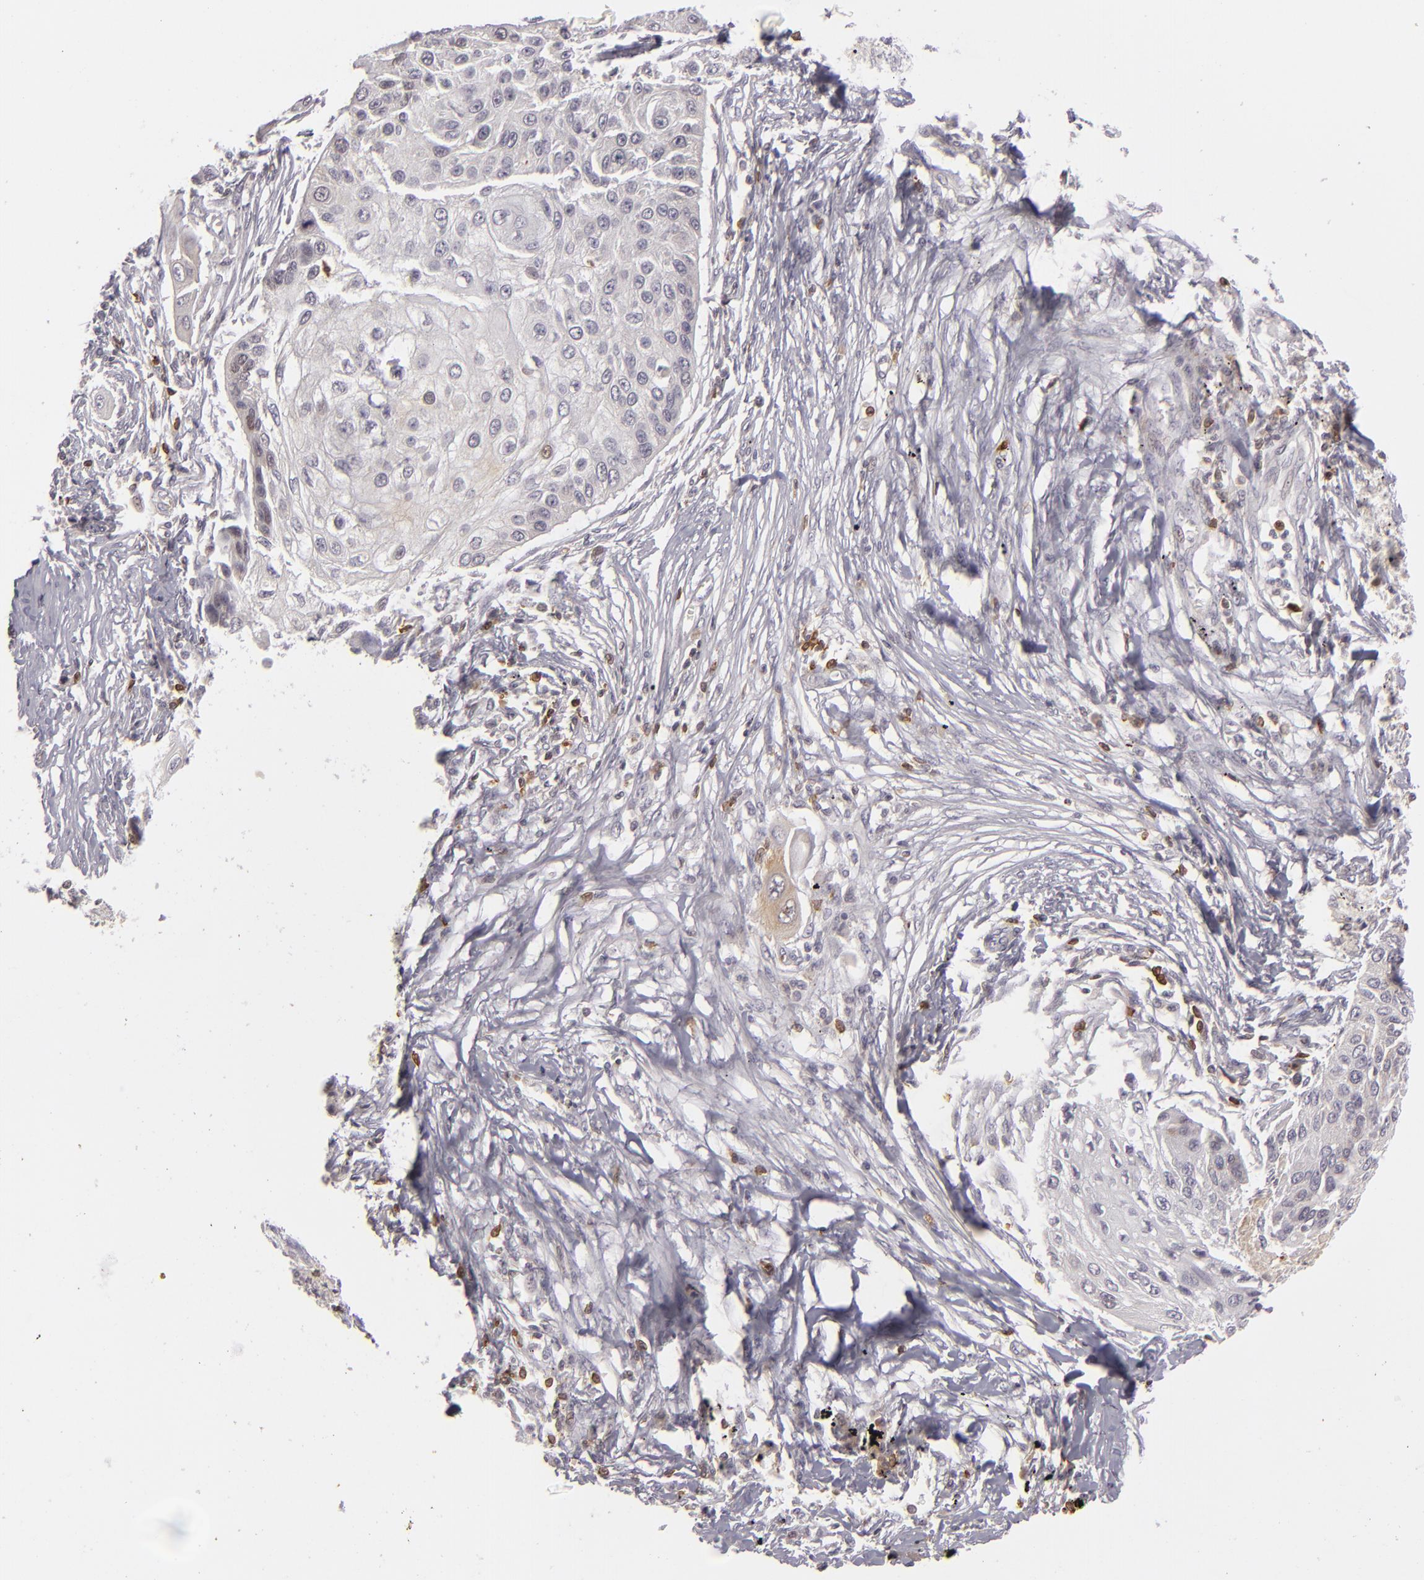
{"staining": {"intensity": "weak", "quantity": "25%-75%", "location": "cytoplasmic/membranous"}, "tissue": "lung cancer", "cell_type": "Tumor cells", "image_type": "cancer", "snomed": [{"axis": "morphology", "description": "Squamous cell carcinoma, NOS"}, {"axis": "topography", "description": "Lung"}], "caption": "Approximately 25%-75% of tumor cells in human lung cancer display weak cytoplasmic/membranous protein staining as visualized by brown immunohistochemical staining.", "gene": "APOBEC3G", "patient": {"sex": "male", "age": 71}}